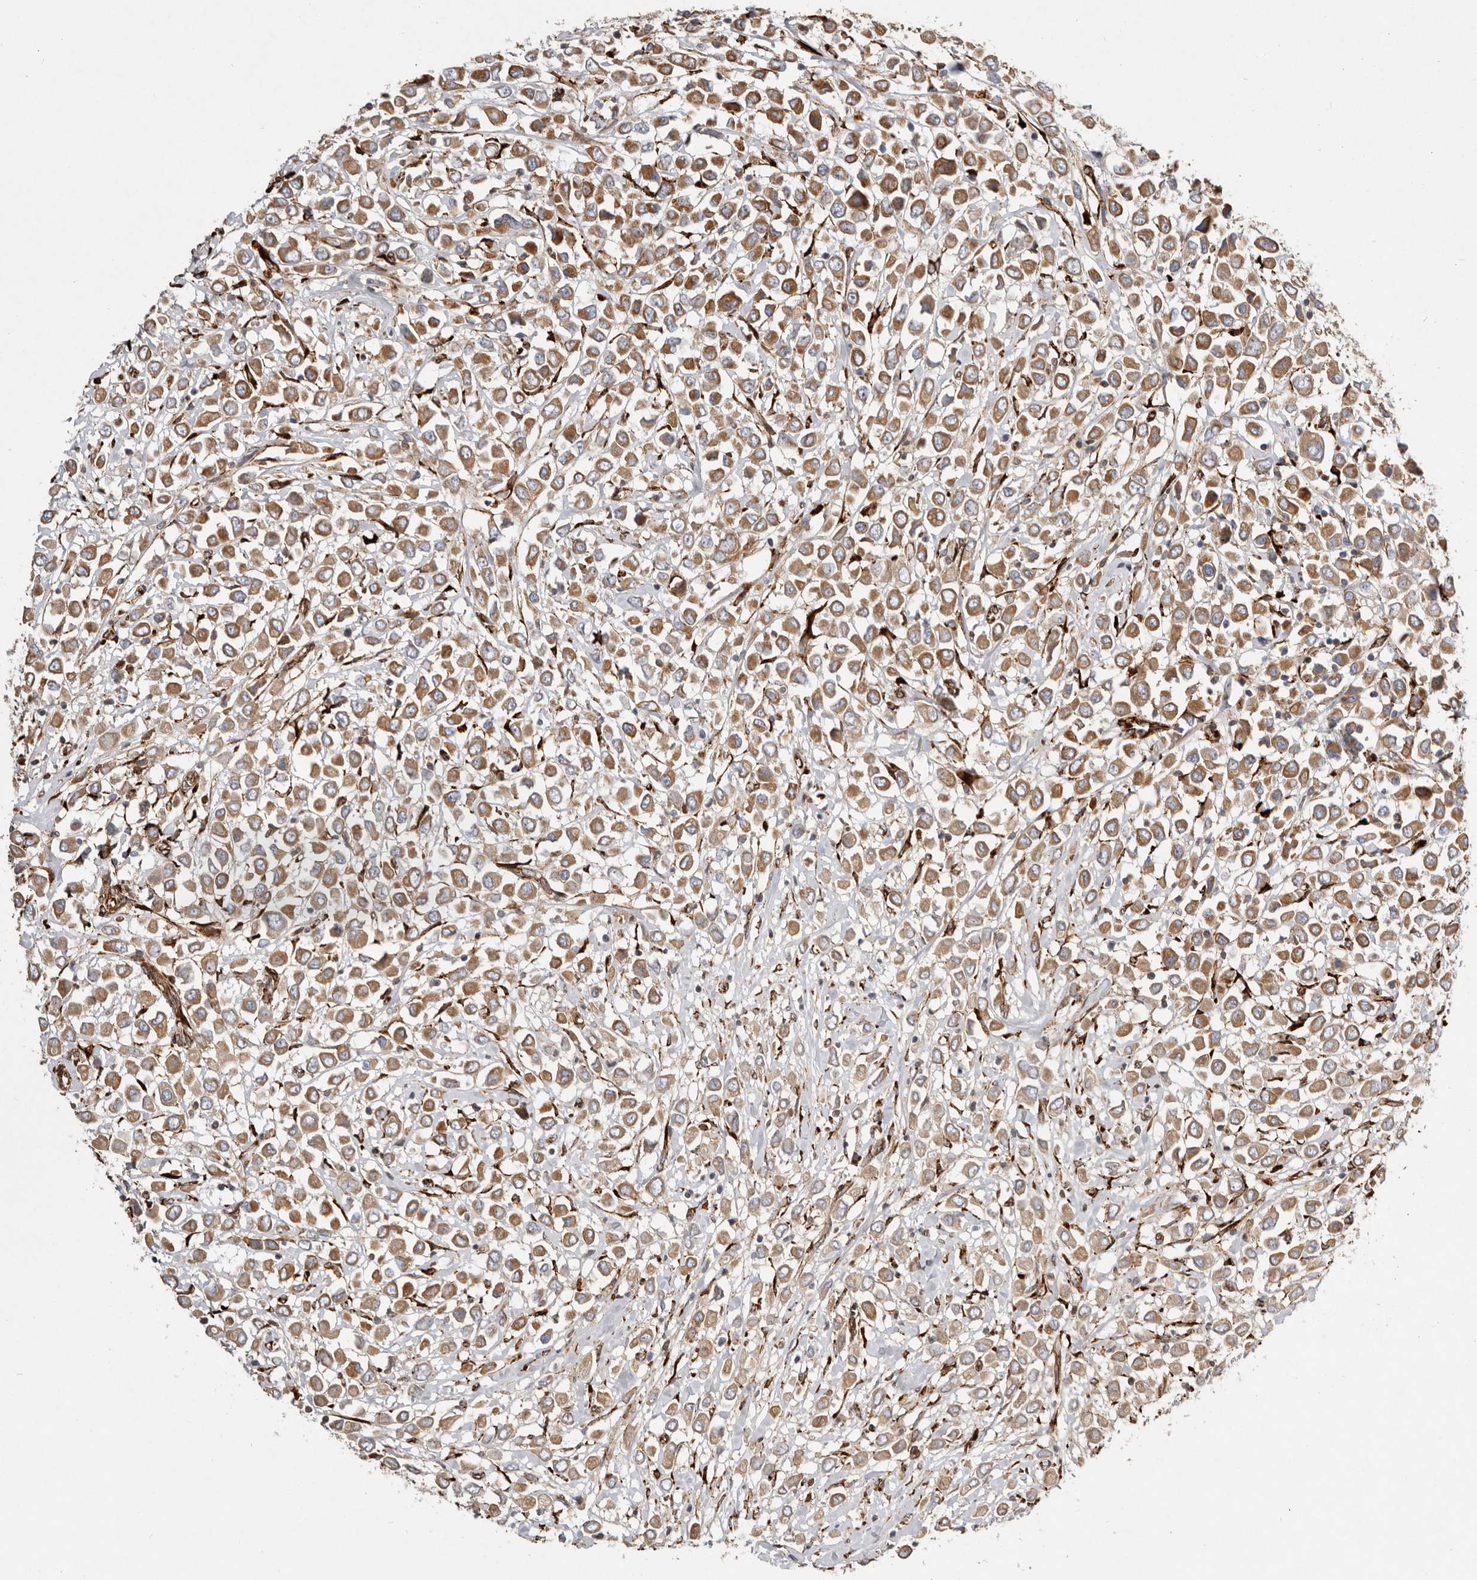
{"staining": {"intensity": "moderate", "quantity": ">75%", "location": "cytoplasmic/membranous"}, "tissue": "breast cancer", "cell_type": "Tumor cells", "image_type": "cancer", "snomed": [{"axis": "morphology", "description": "Duct carcinoma"}, {"axis": "topography", "description": "Breast"}], "caption": "The image exhibits a brown stain indicating the presence of a protein in the cytoplasmic/membranous of tumor cells in infiltrating ductal carcinoma (breast). Using DAB (brown) and hematoxylin (blue) stains, captured at high magnification using brightfield microscopy.", "gene": "WDTC1", "patient": {"sex": "female", "age": 61}}